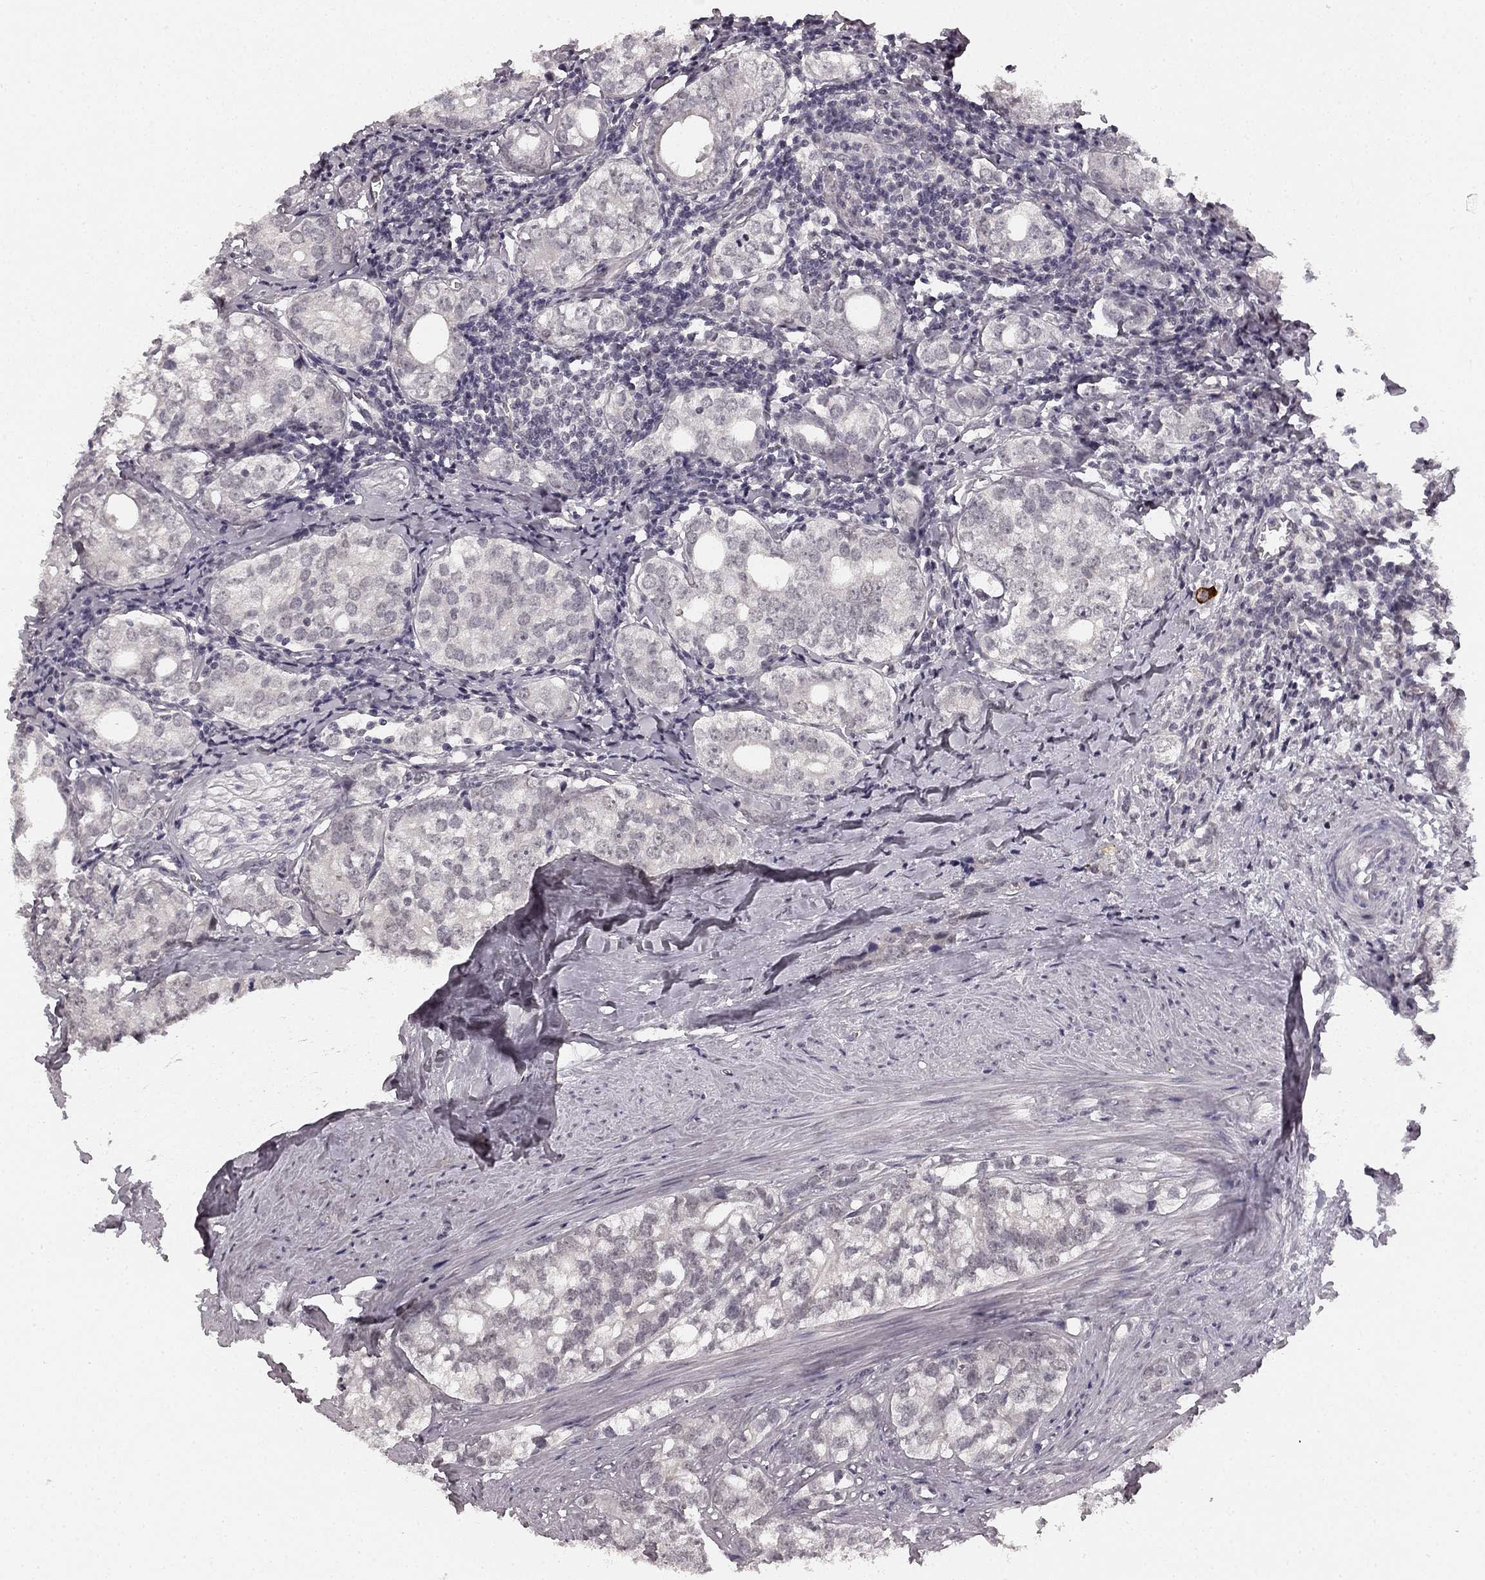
{"staining": {"intensity": "negative", "quantity": "none", "location": "none"}, "tissue": "prostate cancer", "cell_type": "Tumor cells", "image_type": "cancer", "snomed": [{"axis": "morphology", "description": "Adenocarcinoma, NOS"}, {"axis": "topography", "description": "Prostate and seminal vesicle, NOS"}], "caption": "Adenocarcinoma (prostate) was stained to show a protein in brown. There is no significant expression in tumor cells.", "gene": "HCN4", "patient": {"sex": "male", "age": 63}}